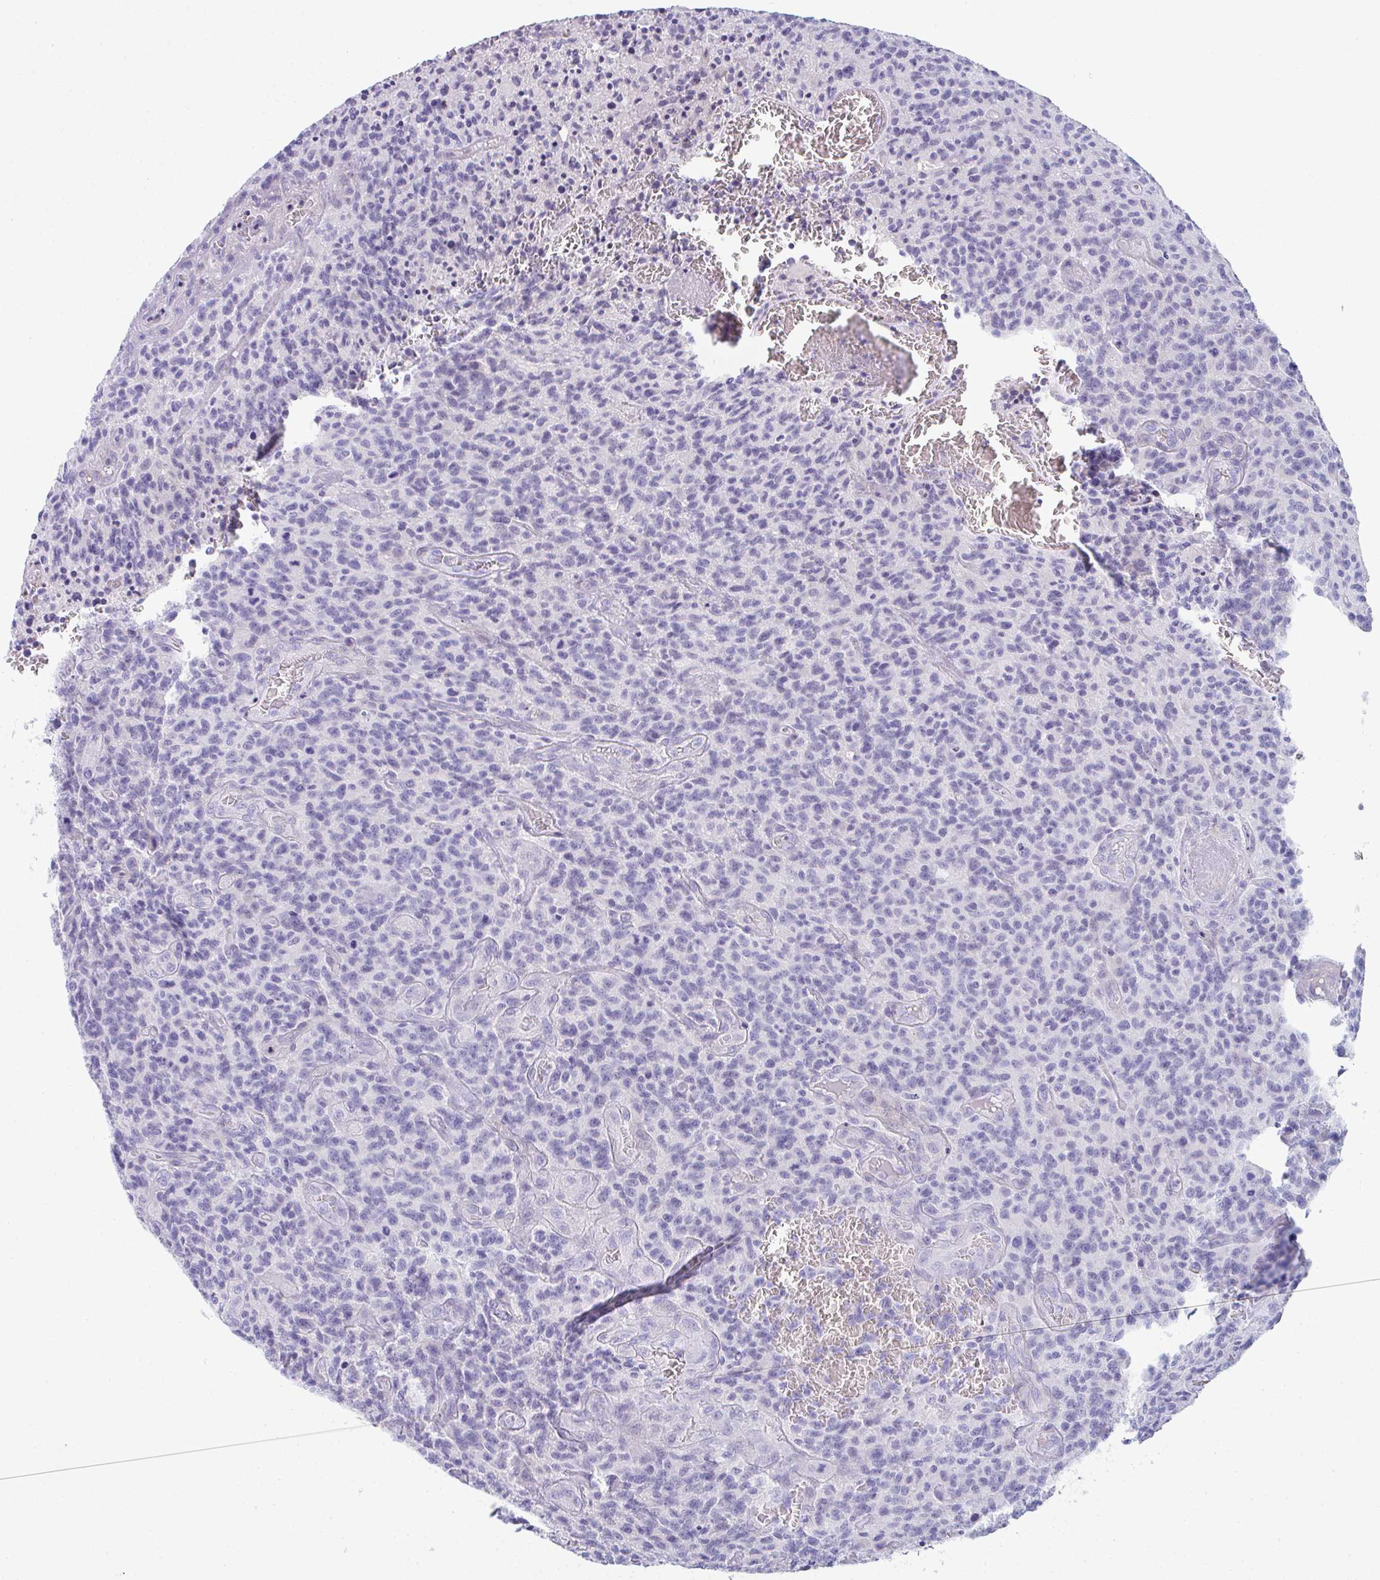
{"staining": {"intensity": "negative", "quantity": "none", "location": "none"}, "tissue": "glioma", "cell_type": "Tumor cells", "image_type": "cancer", "snomed": [{"axis": "morphology", "description": "Glioma, malignant, High grade"}, {"axis": "topography", "description": "Brain"}], "caption": "This is a photomicrograph of immunohistochemistry (IHC) staining of glioma, which shows no staining in tumor cells. (Stains: DAB IHC with hematoxylin counter stain, Microscopy: brightfield microscopy at high magnification).", "gene": "TTC30B", "patient": {"sex": "male", "age": 76}}